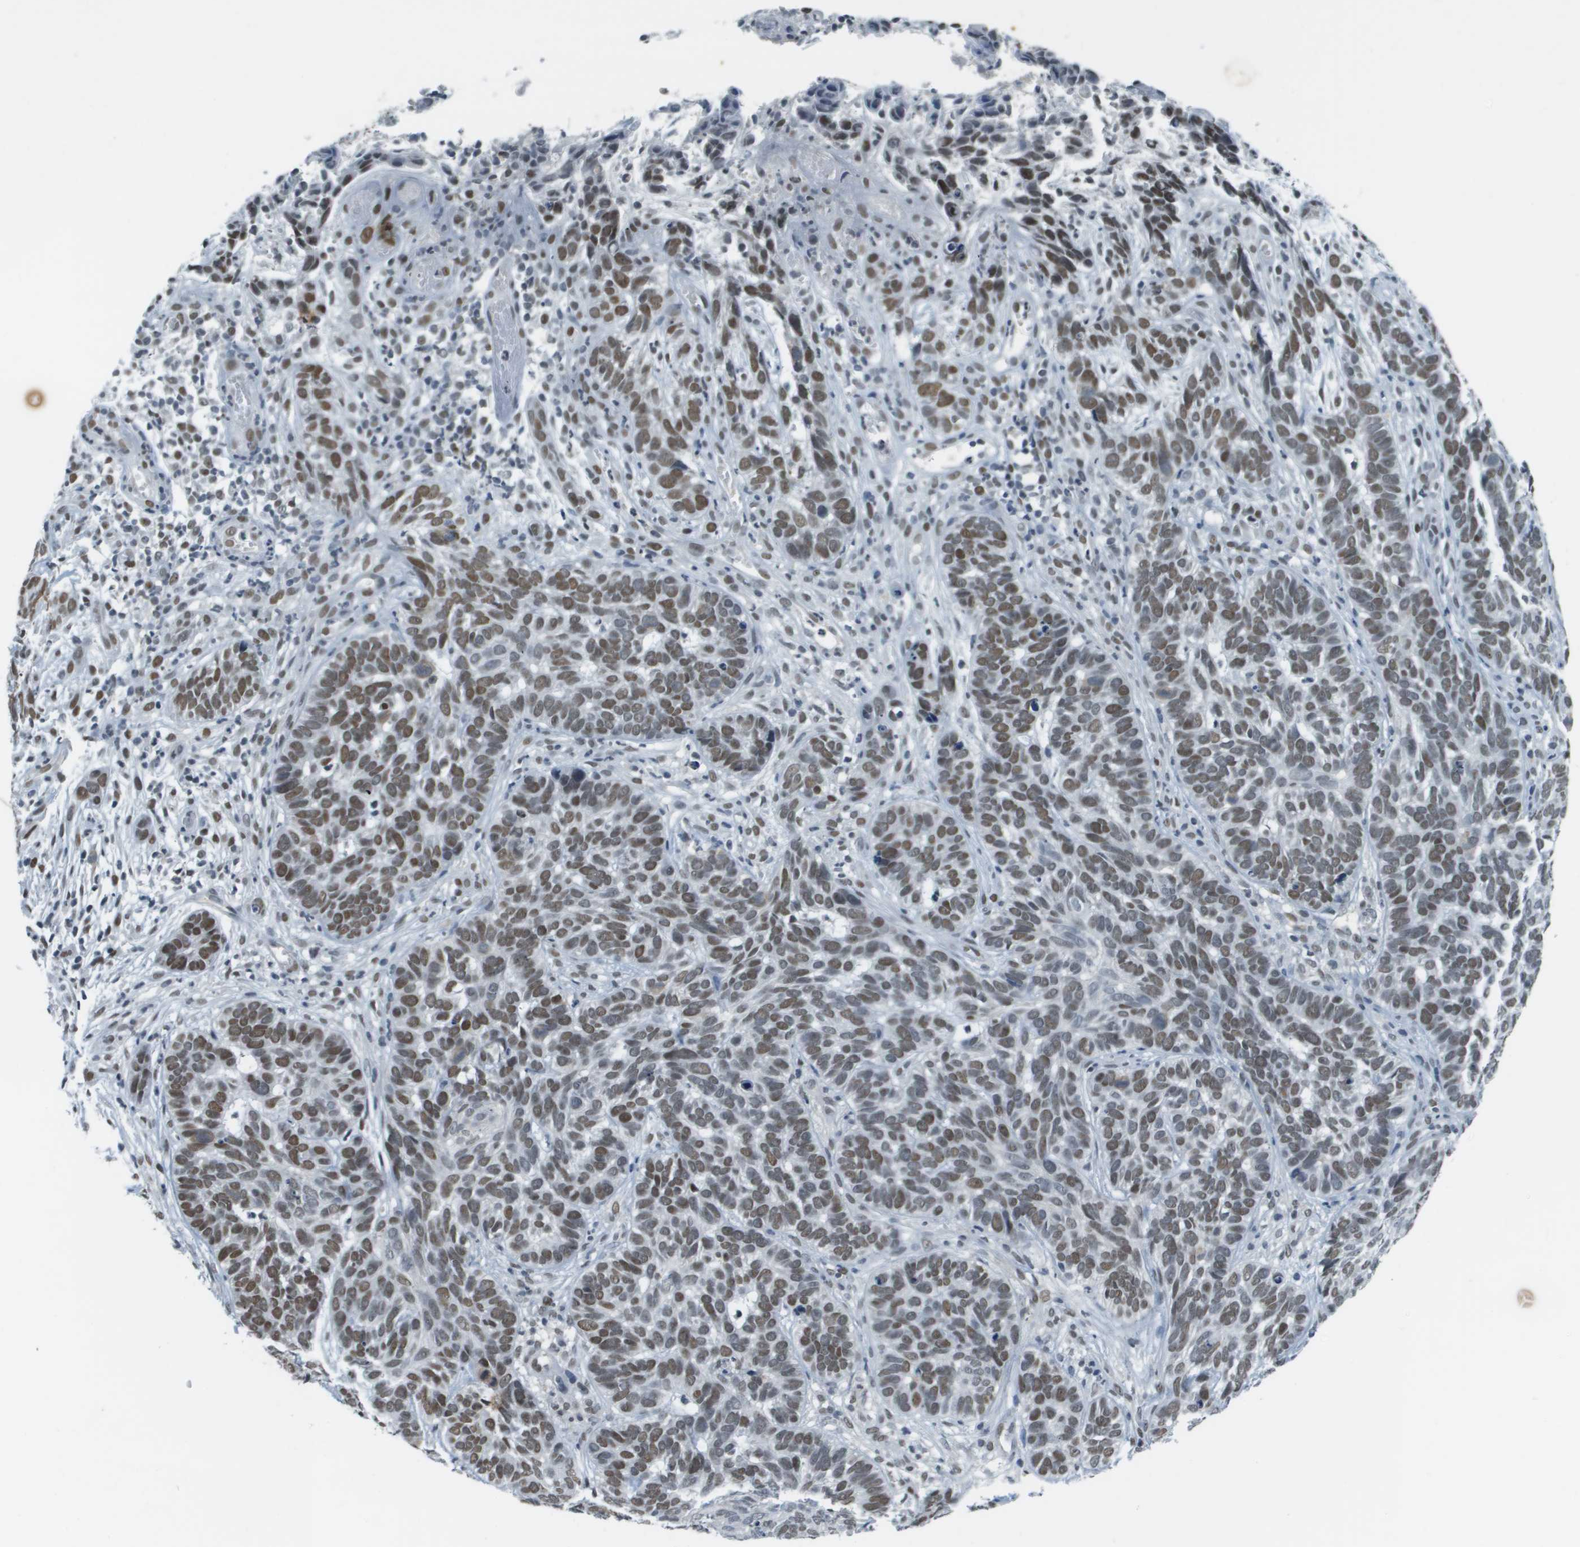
{"staining": {"intensity": "moderate", "quantity": ">75%", "location": "nuclear"}, "tissue": "skin cancer", "cell_type": "Tumor cells", "image_type": "cancer", "snomed": [{"axis": "morphology", "description": "Basal cell carcinoma"}, {"axis": "topography", "description": "Skin"}], "caption": "Immunohistochemistry (IHC) image of human skin basal cell carcinoma stained for a protein (brown), which displays medium levels of moderate nuclear staining in about >75% of tumor cells.", "gene": "CBX5", "patient": {"sex": "male", "age": 87}}